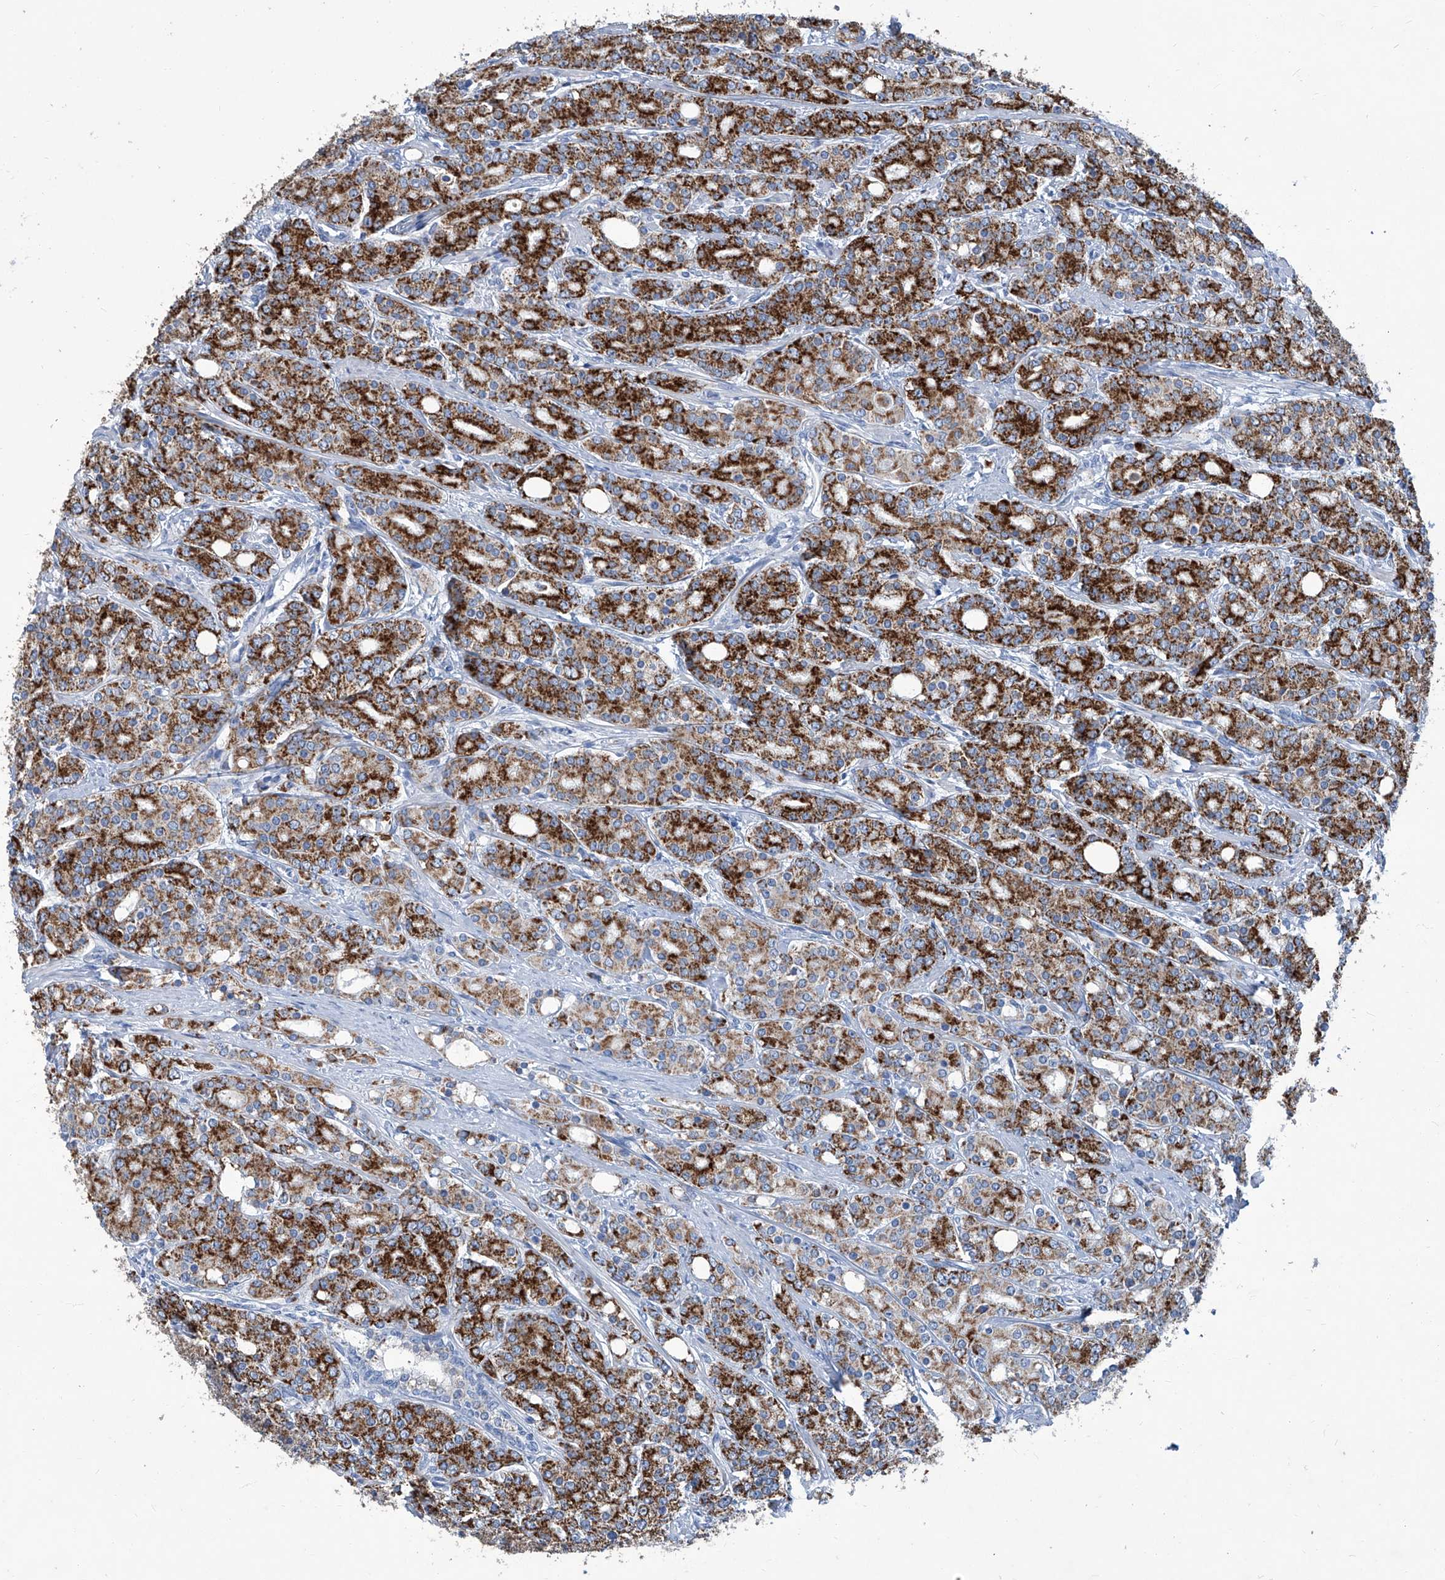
{"staining": {"intensity": "strong", "quantity": ">75%", "location": "cytoplasmic/membranous"}, "tissue": "prostate cancer", "cell_type": "Tumor cells", "image_type": "cancer", "snomed": [{"axis": "morphology", "description": "Adenocarcinoma, High grade"}, {"axis": "topography", "description": "Prostate"}], "caption": "Prostate adenocarcinoma (high-grade) was stained to show a protein in brown. There is high levels of strong cytoplasmic/membranous expression in about >75% of tumor cells. Nuclei are stained in blue.", "gene": "MTARC1", "patient": {"sex": "male", "age": 62}}